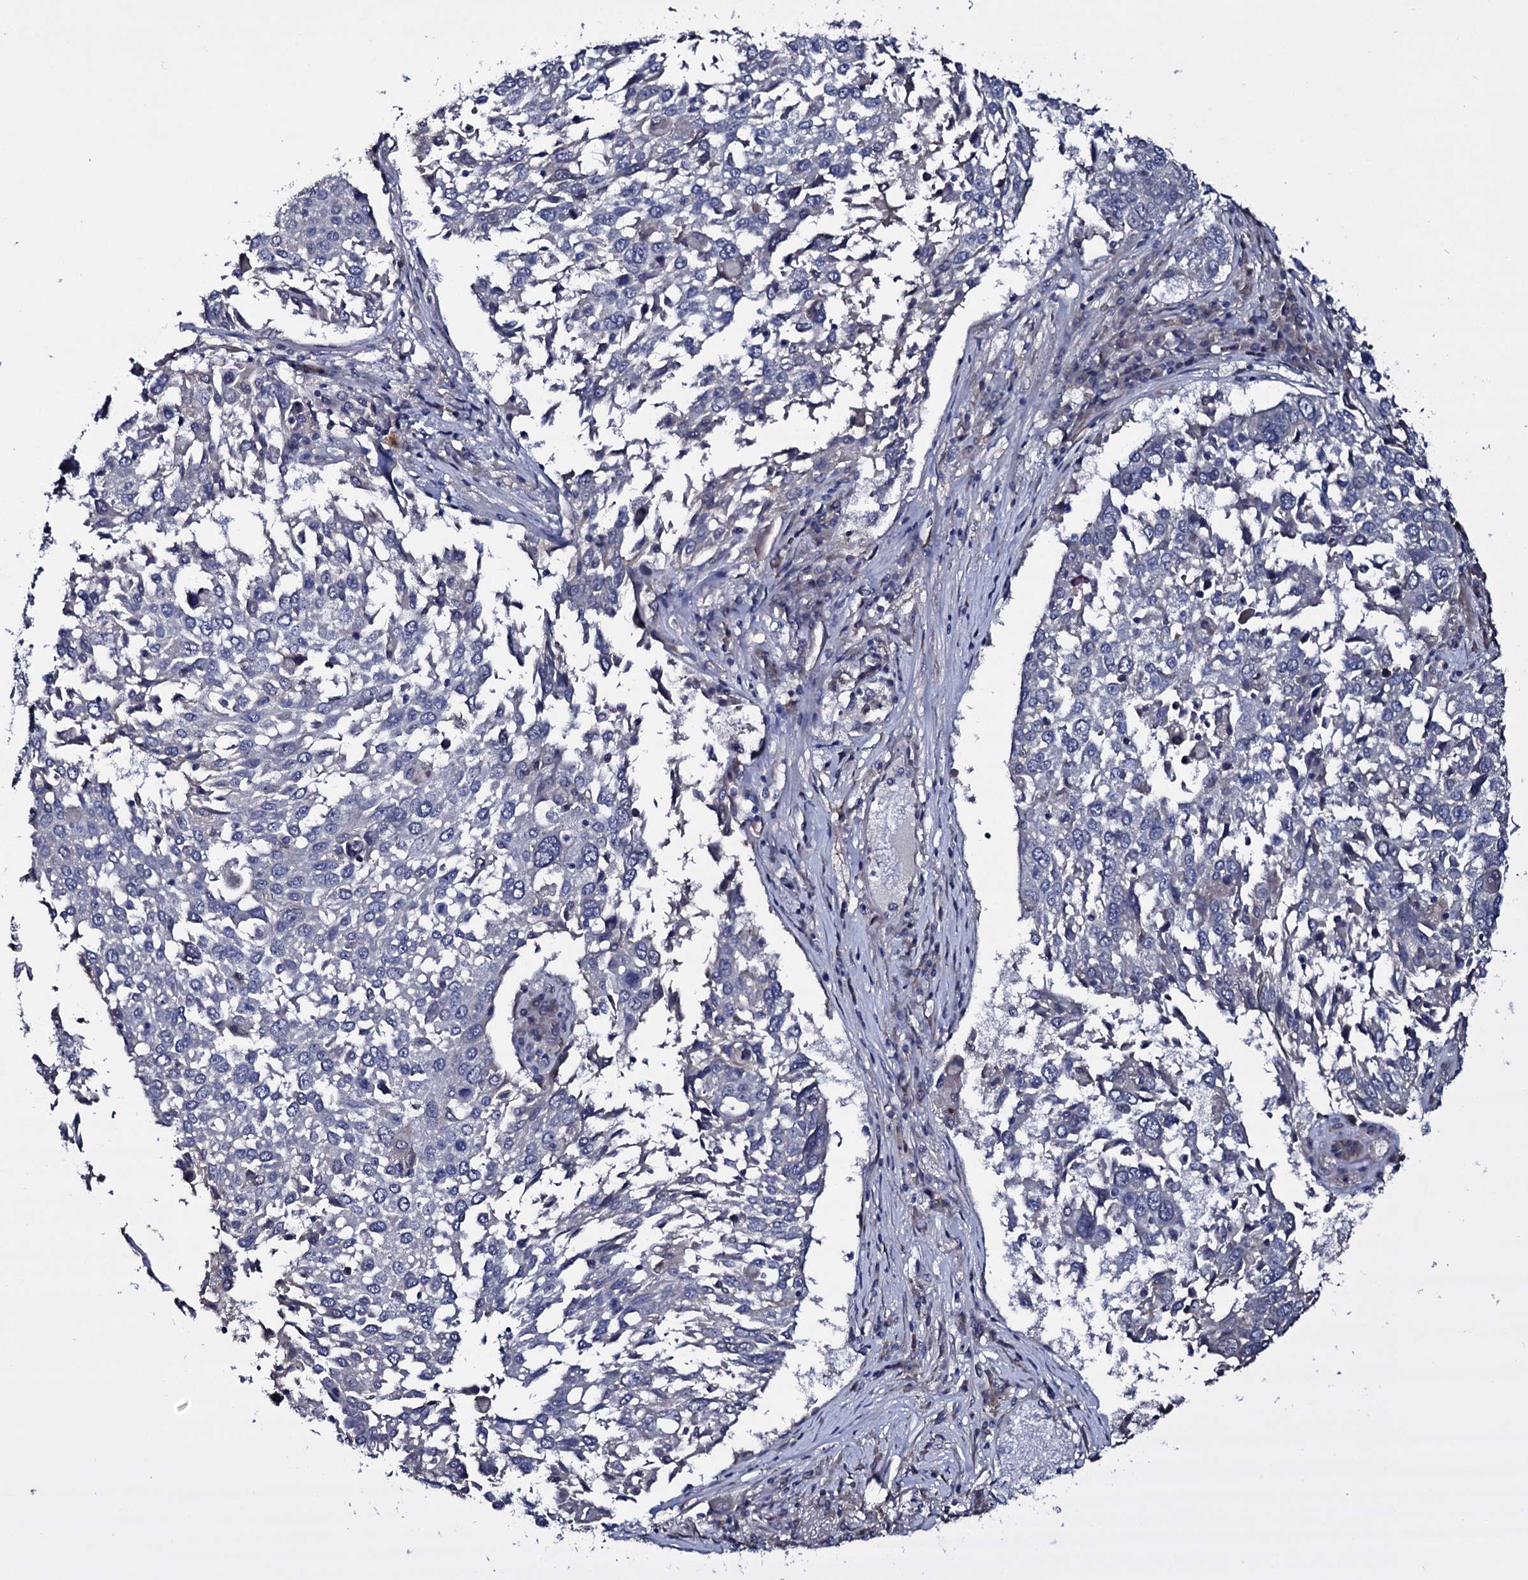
{"staining": {"intensity": "negative", "quantity": "none", "location": "none"}, "tissue": "lung cancer", "cell_type": "Tumor cells", "image_type": "cancer", "snomed": [{"axis": "morphology", "description": "Squamous cell carcinoma, NOS"}, {"axis": "topography", "description": "Lung"}], "caption": "An immunohistochemistry (IHC) micrograph of lung squamous cell carcinoma is shown. There is no staining in tumor cells of lung squamous cell carcinoma.", "gene": "BCL2L14", "patient": {"sex": "male", "age": 65}}